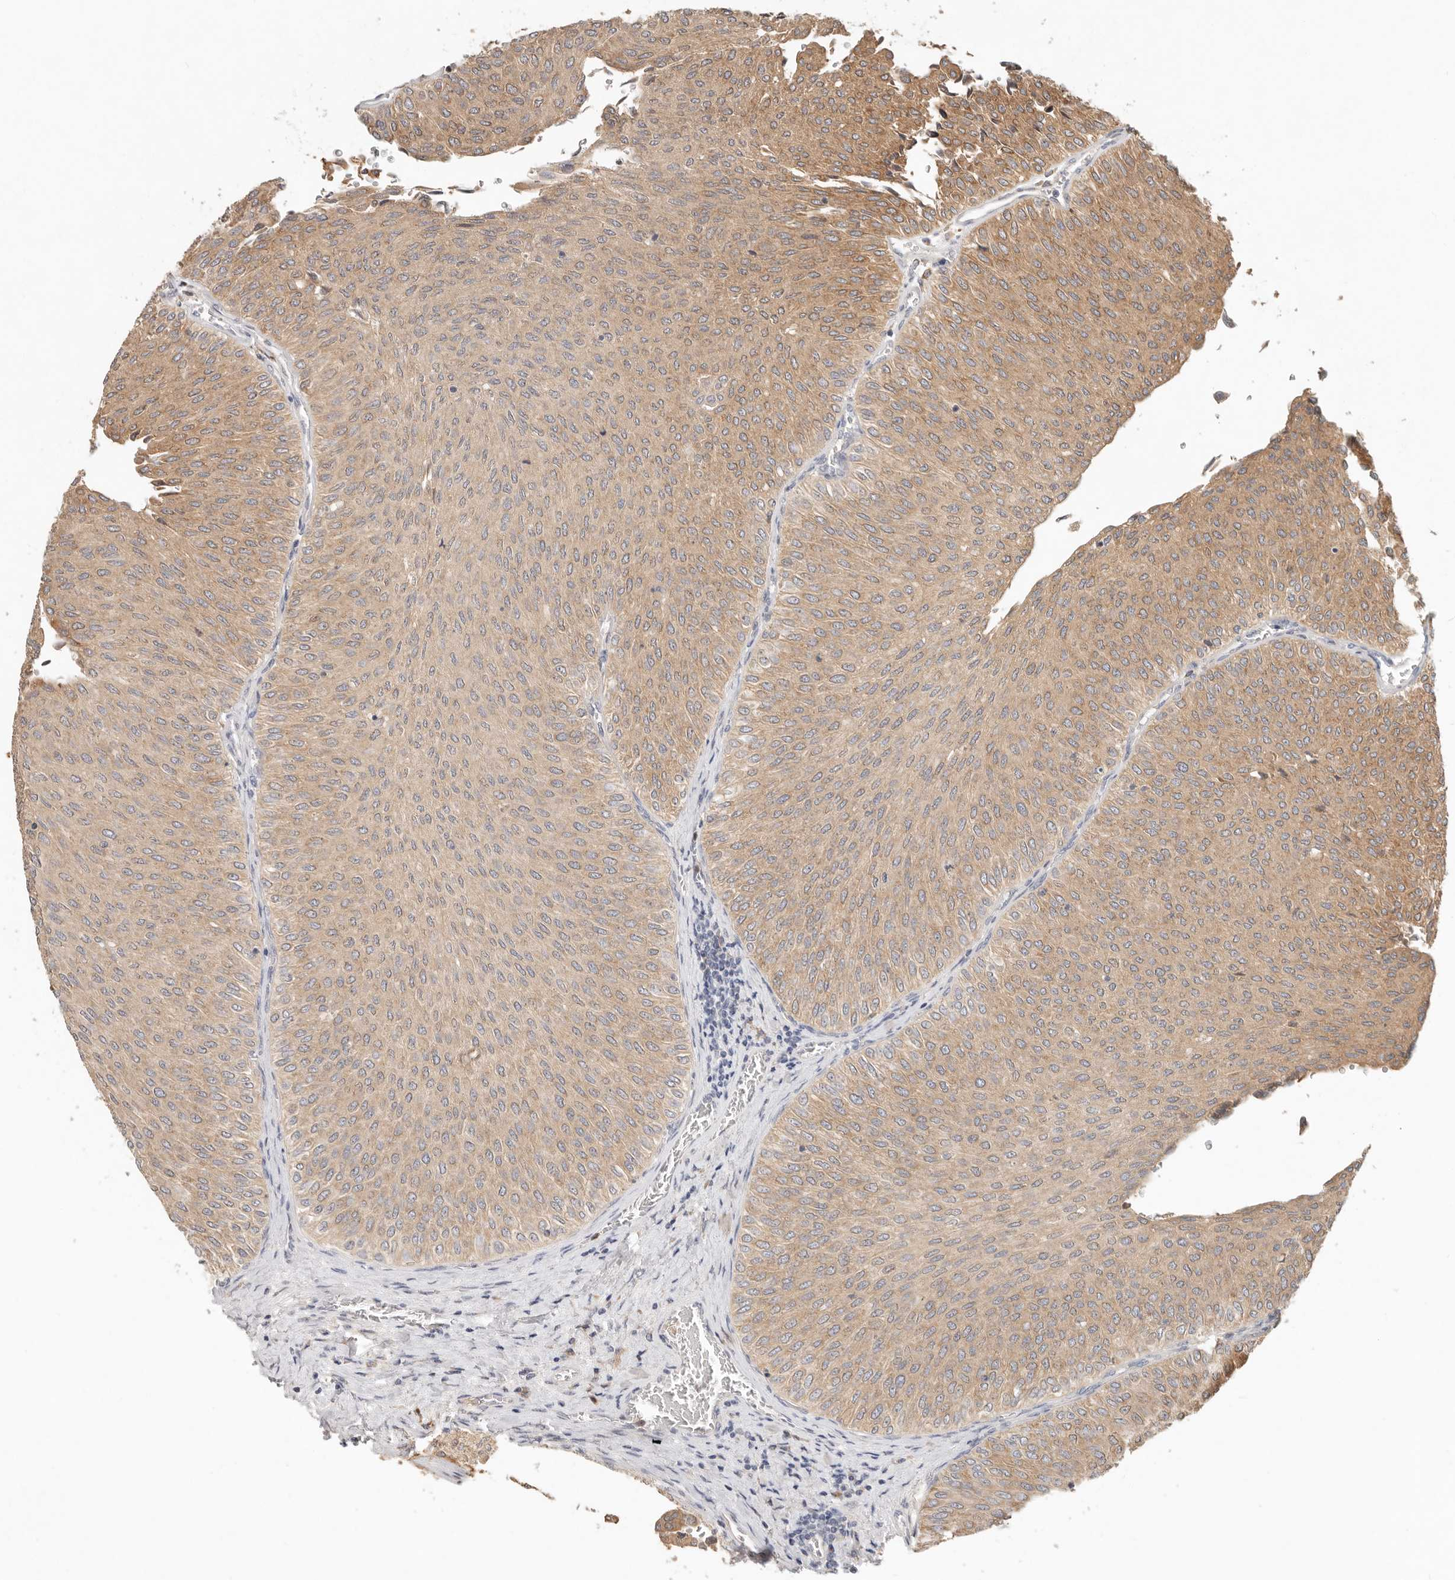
{"staining": {"intensity": "moderate", "quantity": ">75%", "location": "cytoplasmic/membranous"}, "tissue": "urothelial cancer", "cell_type": "Tumor cells", "image_type": "cancer", "snomed": [{"axis": "morphology", "description": "Urothelial carcinoma, Low grade"}, {"axis": "topography", "description": "Urinary bladder"}], "caption": "Urothelial cancer stained with a protein marker shows moderate staining in tumor cells.", "gene": "ARHGEF10L", "patient": {"sex": "male", "age": 78}}